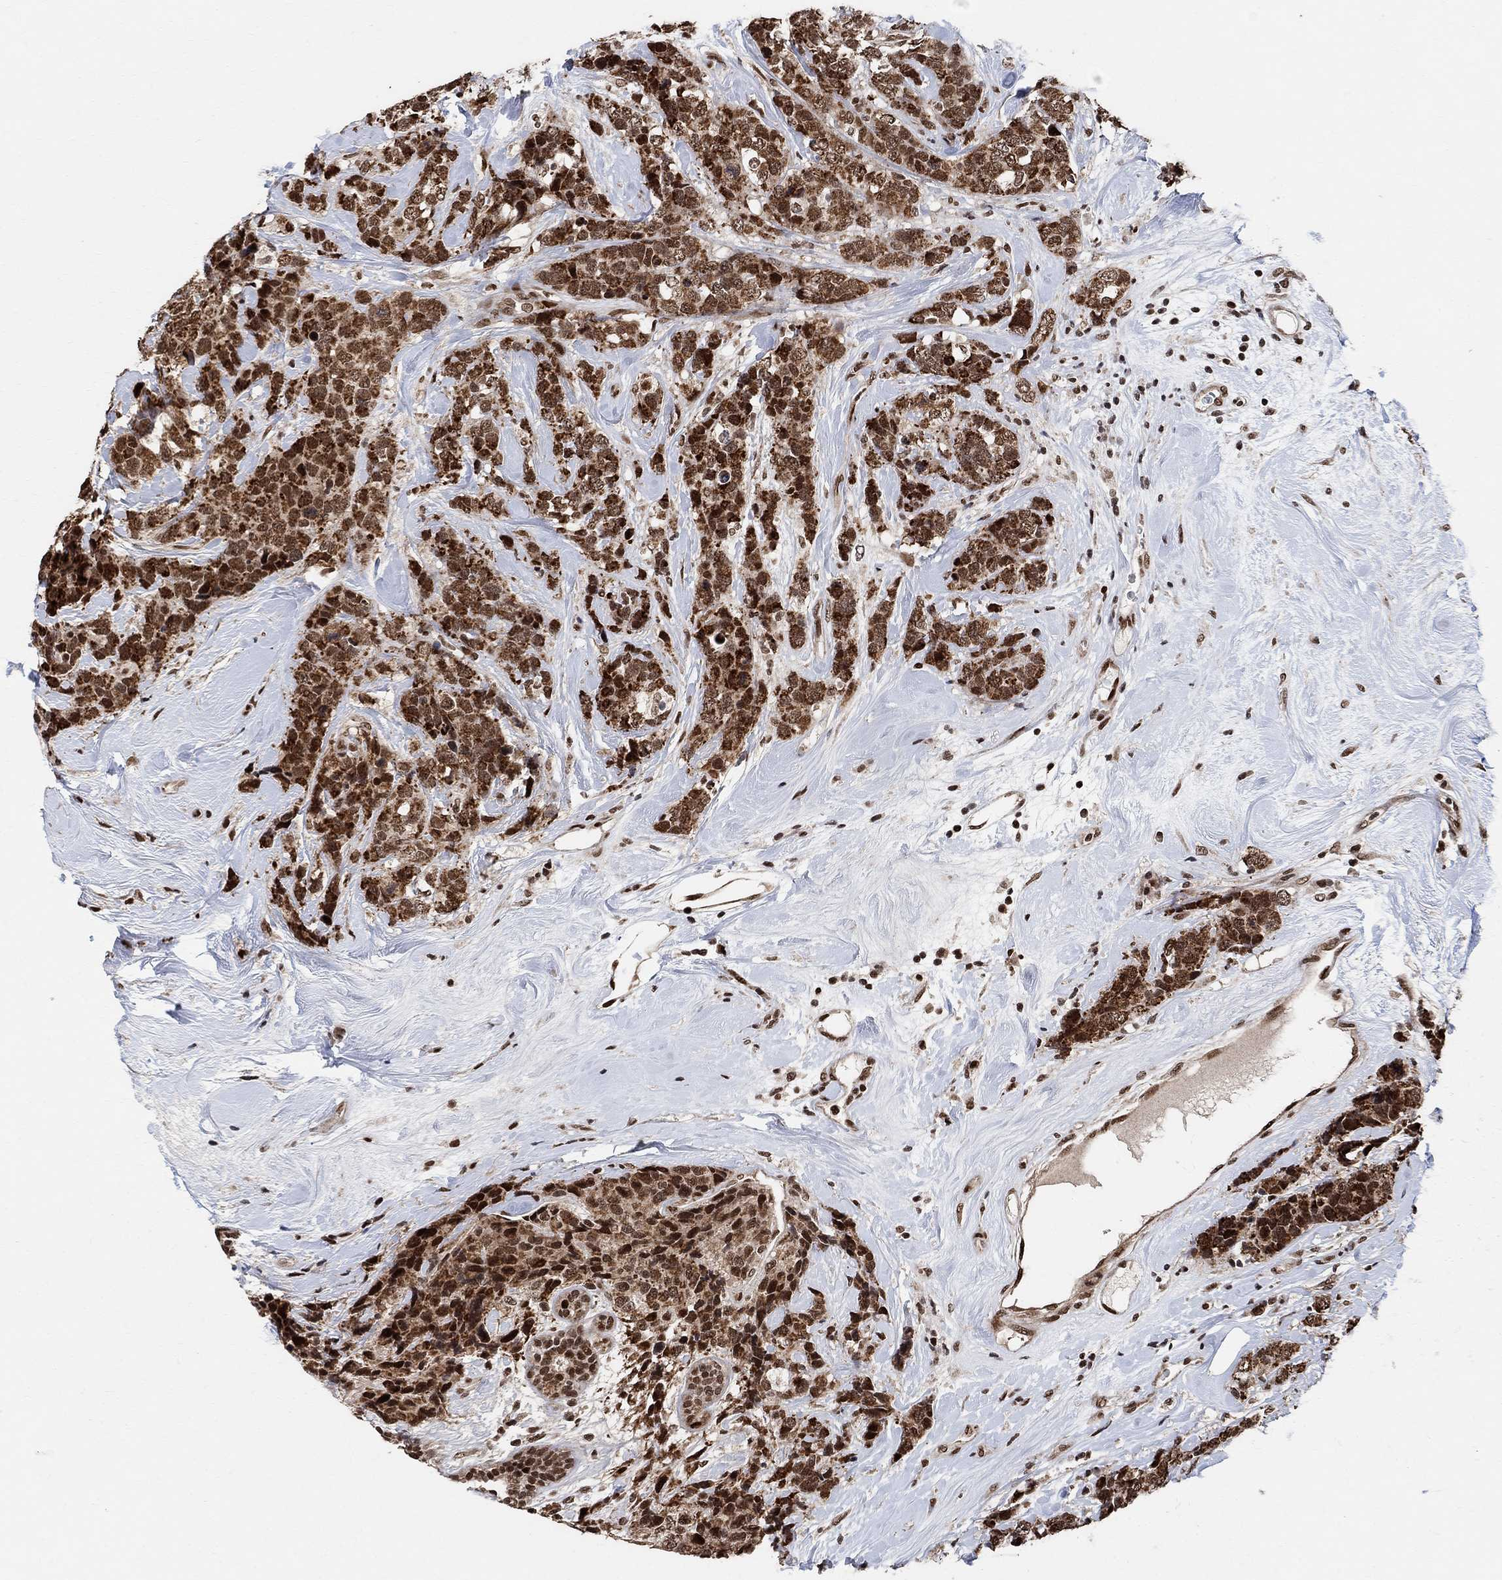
{"staining": {"intensity": "strong", "quantity": ">75%", "location": "nuclear"}, "tissue": "breast cancer", "cell_type": "Tumor cells", "image_type": "cancer", "snomed": [{"axis": "morphology", "description": "Lobular carcinoma"}, {"axis": "topography", "description": "Breast"}], "caption": "The histopathology image exhibits immunohistochemical staining of breast cancer (lobular carcinoma). There is strong nuclear positivity is appreciated in approximately >75% of tumor cells.", "gene": "E4F1", "patient": {"sex": "female", "age": 59}}